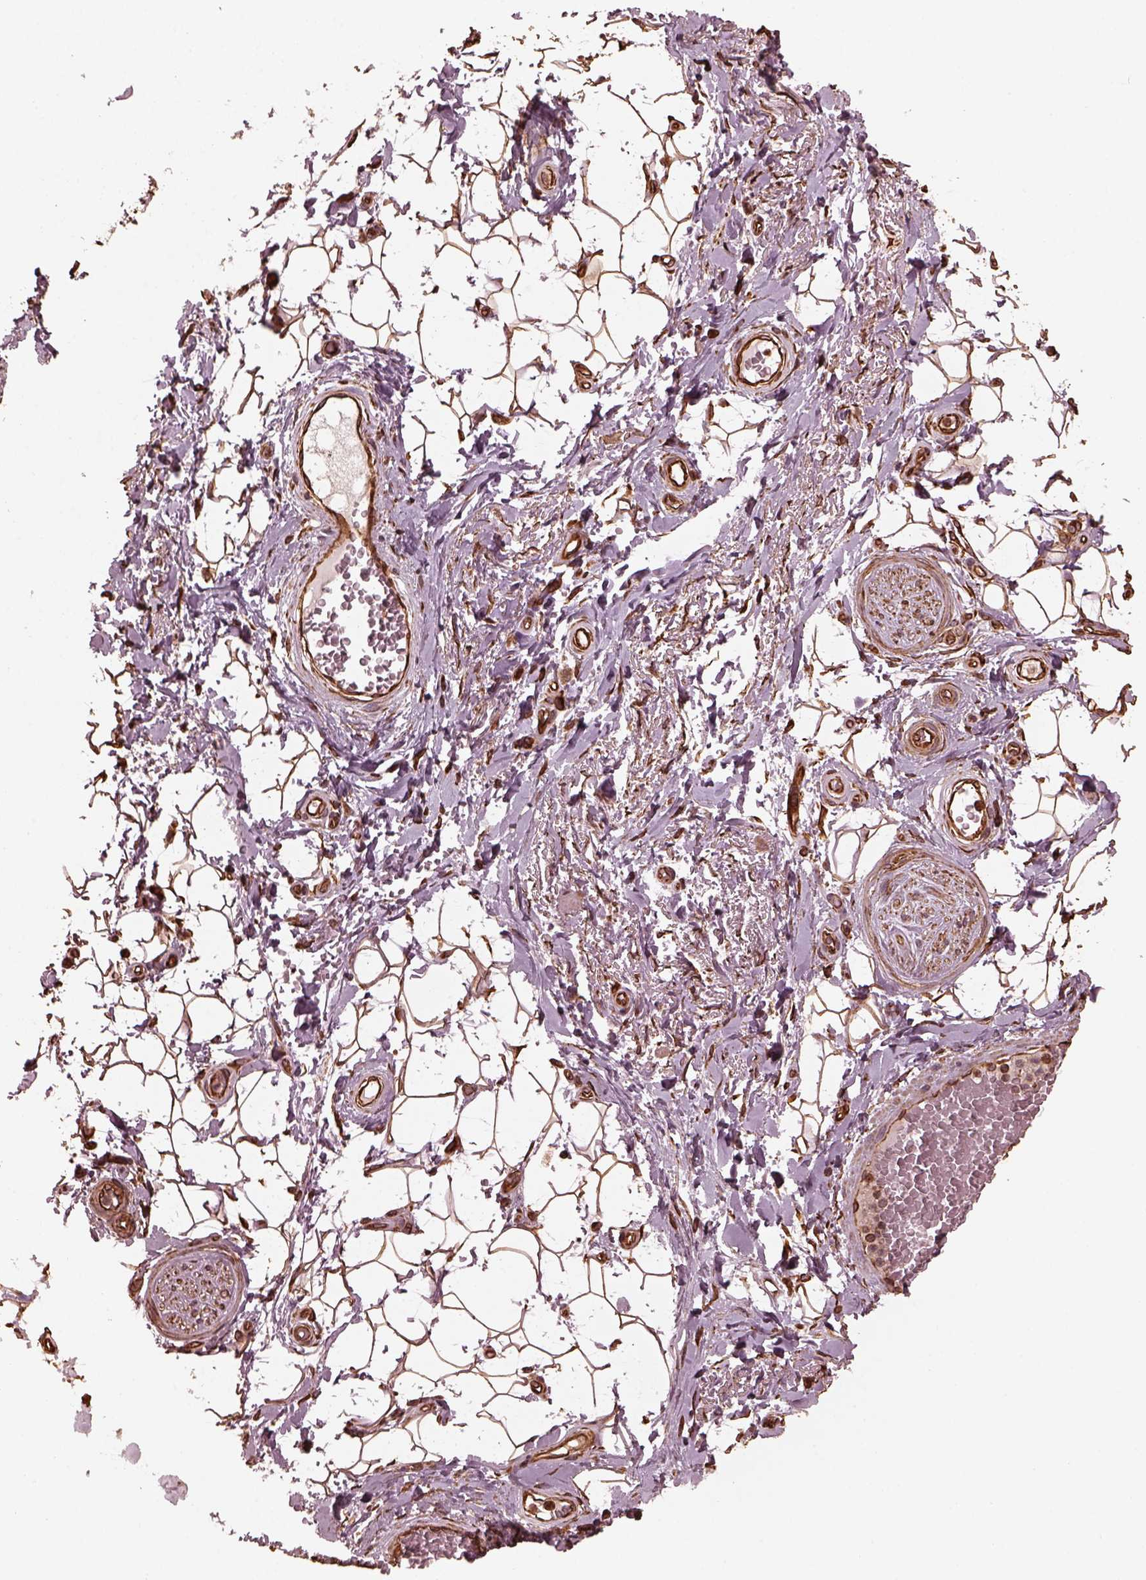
{"staining": {"intensity": "moderate", "quantity": ">75%", "location": "cytoplasmic/membranous,nuclear"}, "tissue": "adipose tissue", "cell_type": "Adipocytes", "image_type": "normal", "snomed": [{"axis": "morphology", "description": "Normal tissue, NOS"}, {"axis": "topography", "description": "Anal"}, {"axis": "topography", "description": "Peripheral nerve tissue"}], "caption": "The image demonstrates immunohistochemical staining of benign adipose tissue. There is moderate cytoplasmic/membranous,nuclear expression is identified in approximately >75% of adipocytes. Nuclei are stained in blue.", "gene": "GTPBP1", "patient": {"sex": "male", "age": 53}}